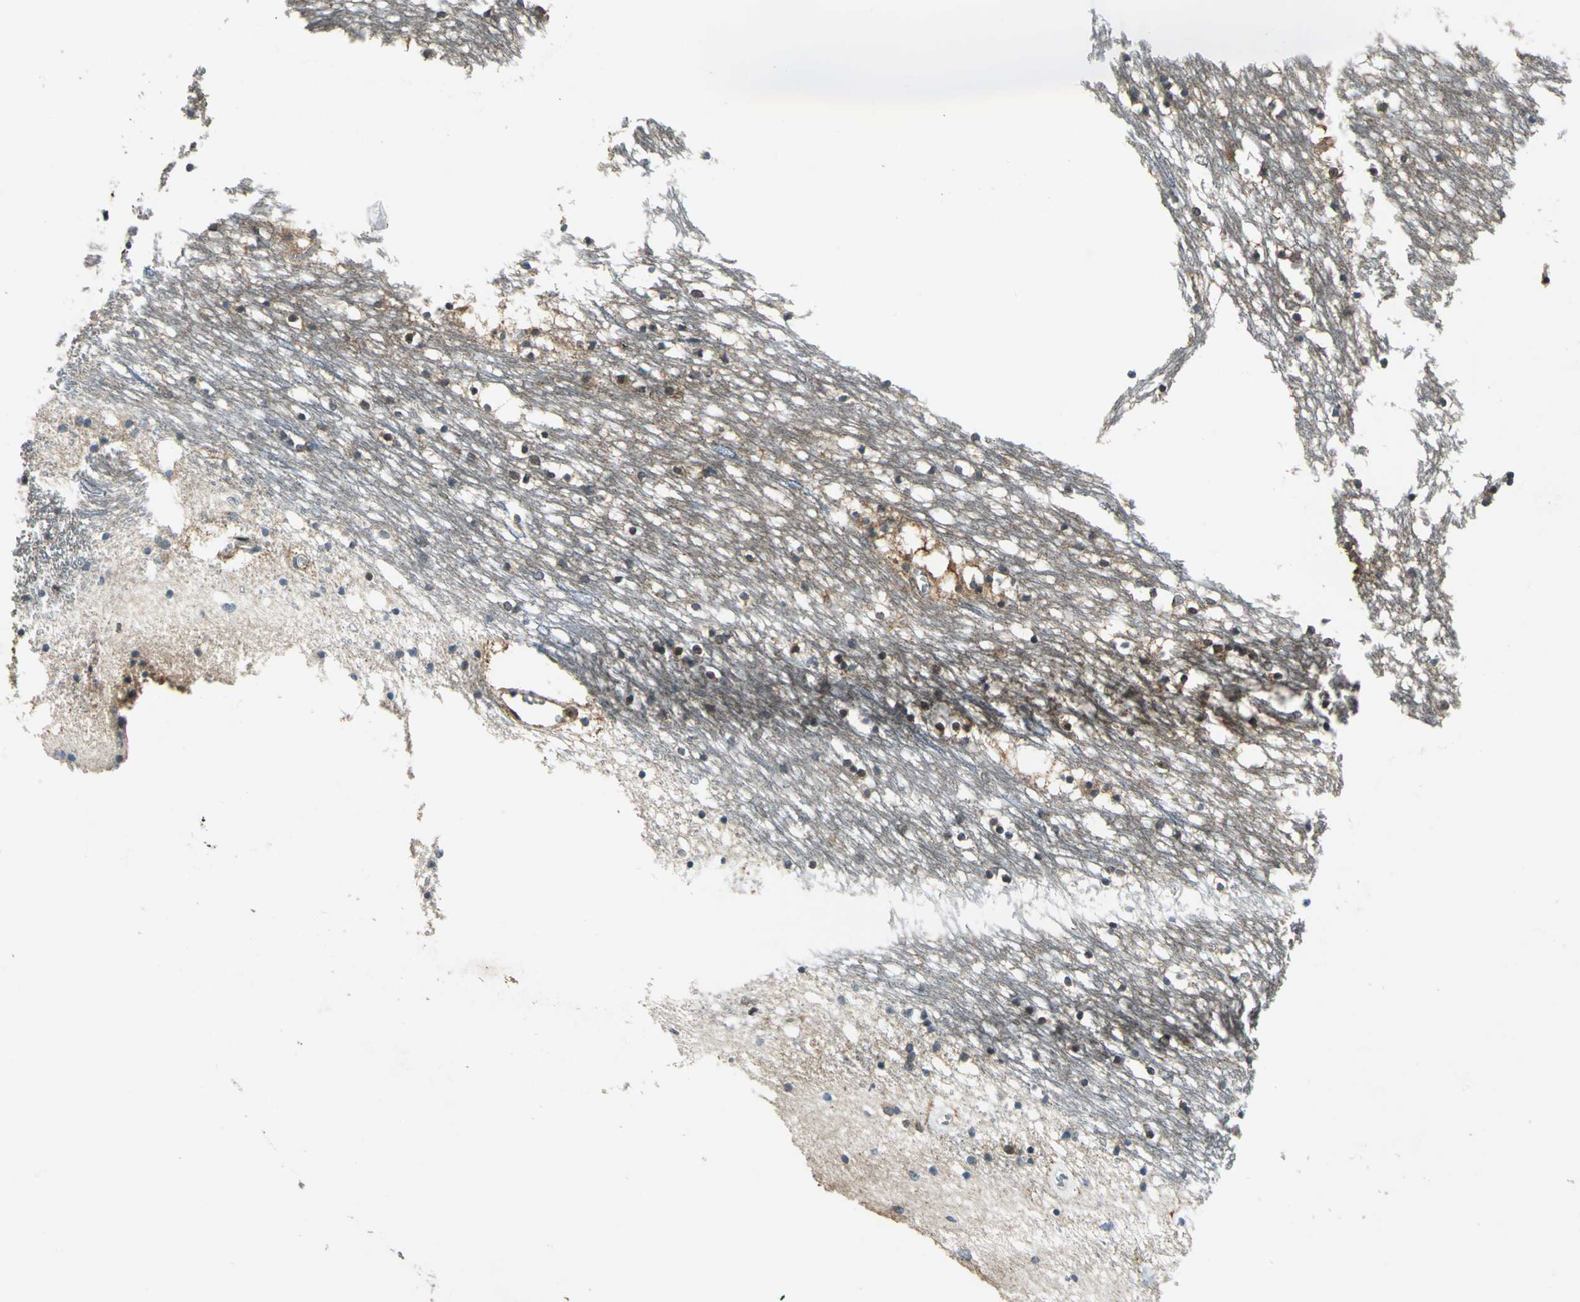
{"staining": {"intensity": "moderate", "quantity": ">75%", "location": "cytoplasmic/membranous,nuclear"}, "tissue": "caudate", "cell_type": "Glial cells", "image_type": "normal", "snomed": [{"axis": "morphology", "description": "Normal tissue, NOS"}, {"axis": "topography", "description": "Lateral ventricle wall"}], "caption": "Unremarkable caudate displays moderate cytoplasmic/membranous,nuclear expression in approximately >75% of glial cells.", "gene": "NUDT2", "patient": {"sex": "male", "age": 45}}